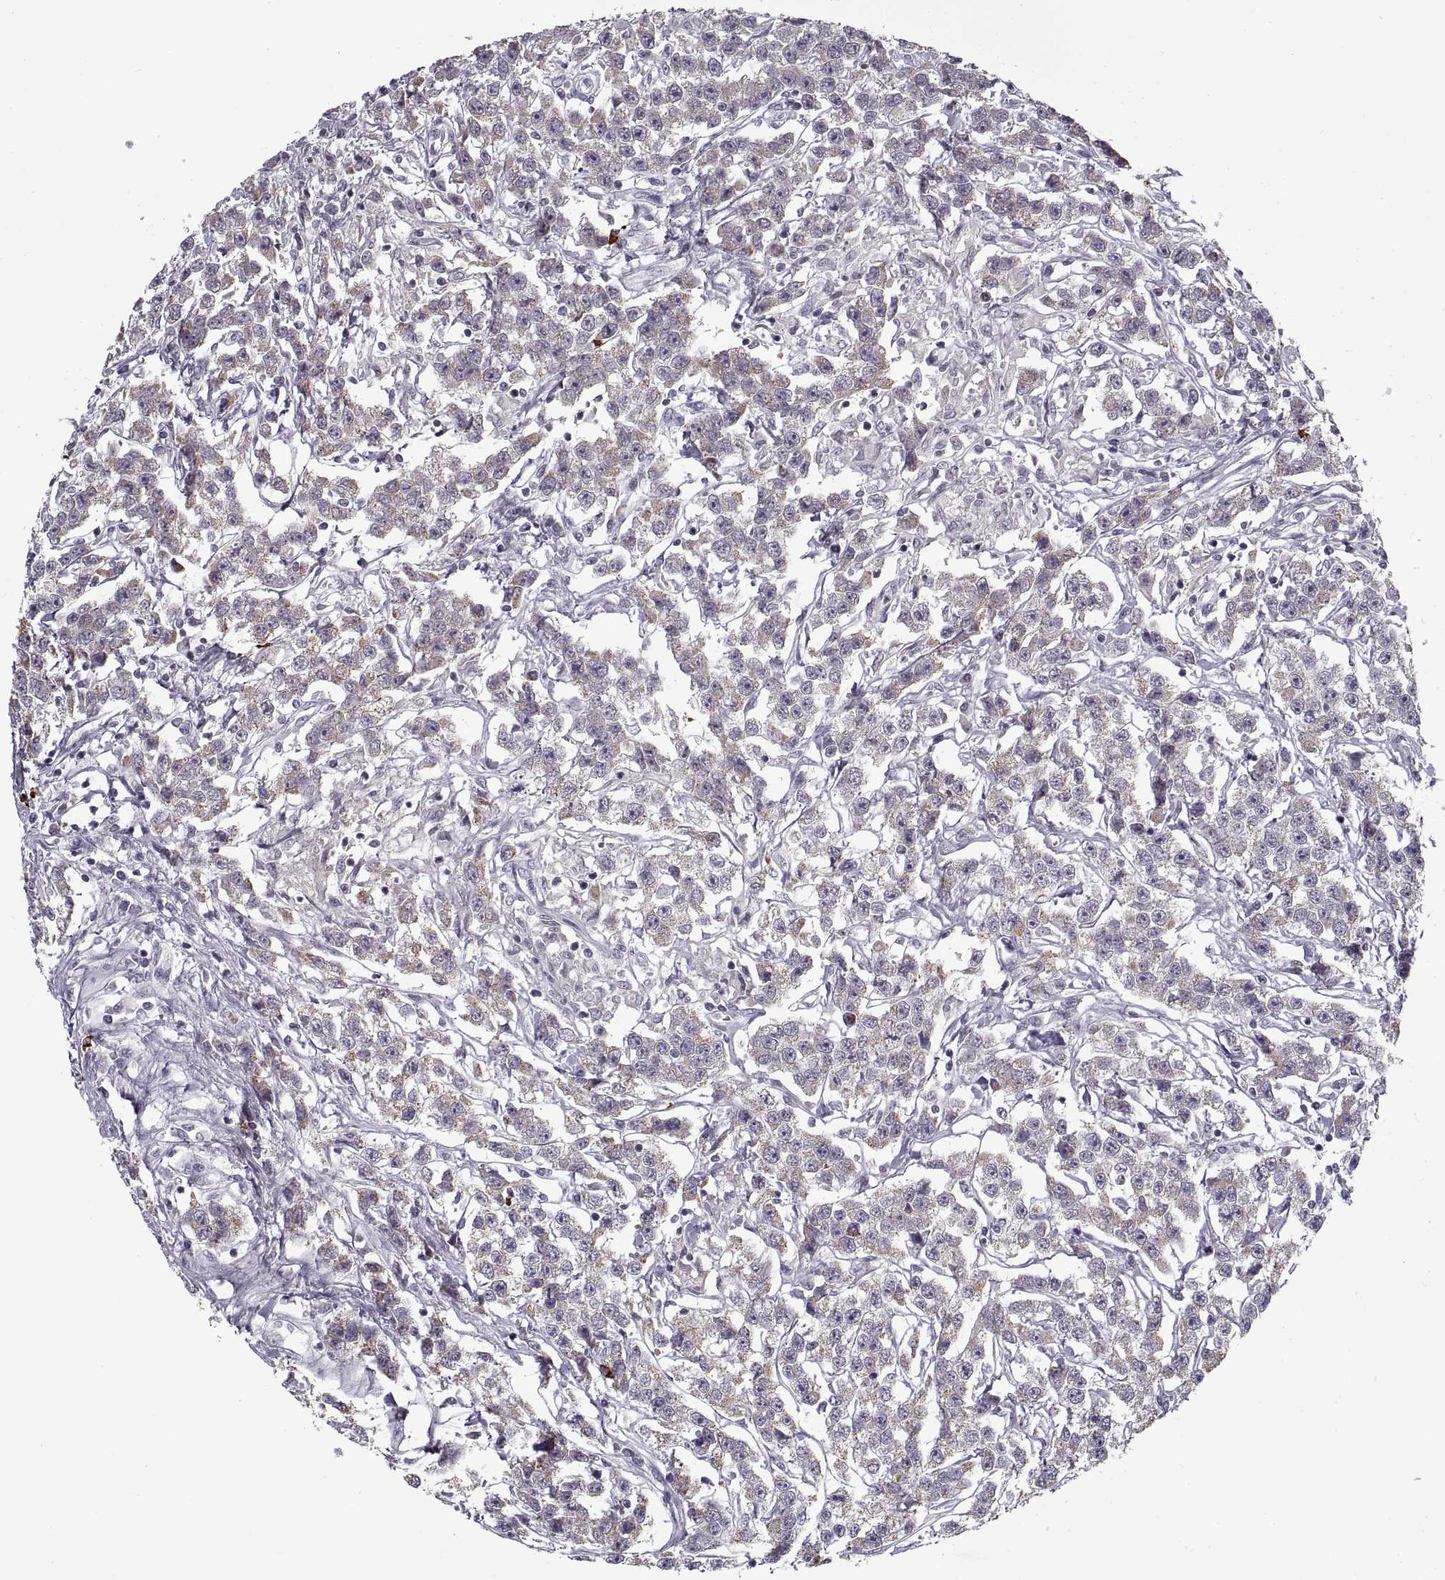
{"staining": {"intensity": "weak", "quantity": ">75%", "location": "cytoplasmic/membranous"}, "tissue": "testis cancer", "cell_type": "Tumor cells", "image_type": "cancer", "snomed": [{"axis": "morphology", "description": "Seminoma, NOS"}, {"axis": "topography", "description": "Testis"}], "caption": "This is an image of IHC staining of testis seminoma, which shows weak expression in the cytoplasmic/membranous of tumor cells.", "gene": "GAD2", "patient": {"sex": "male", "age": 59}}